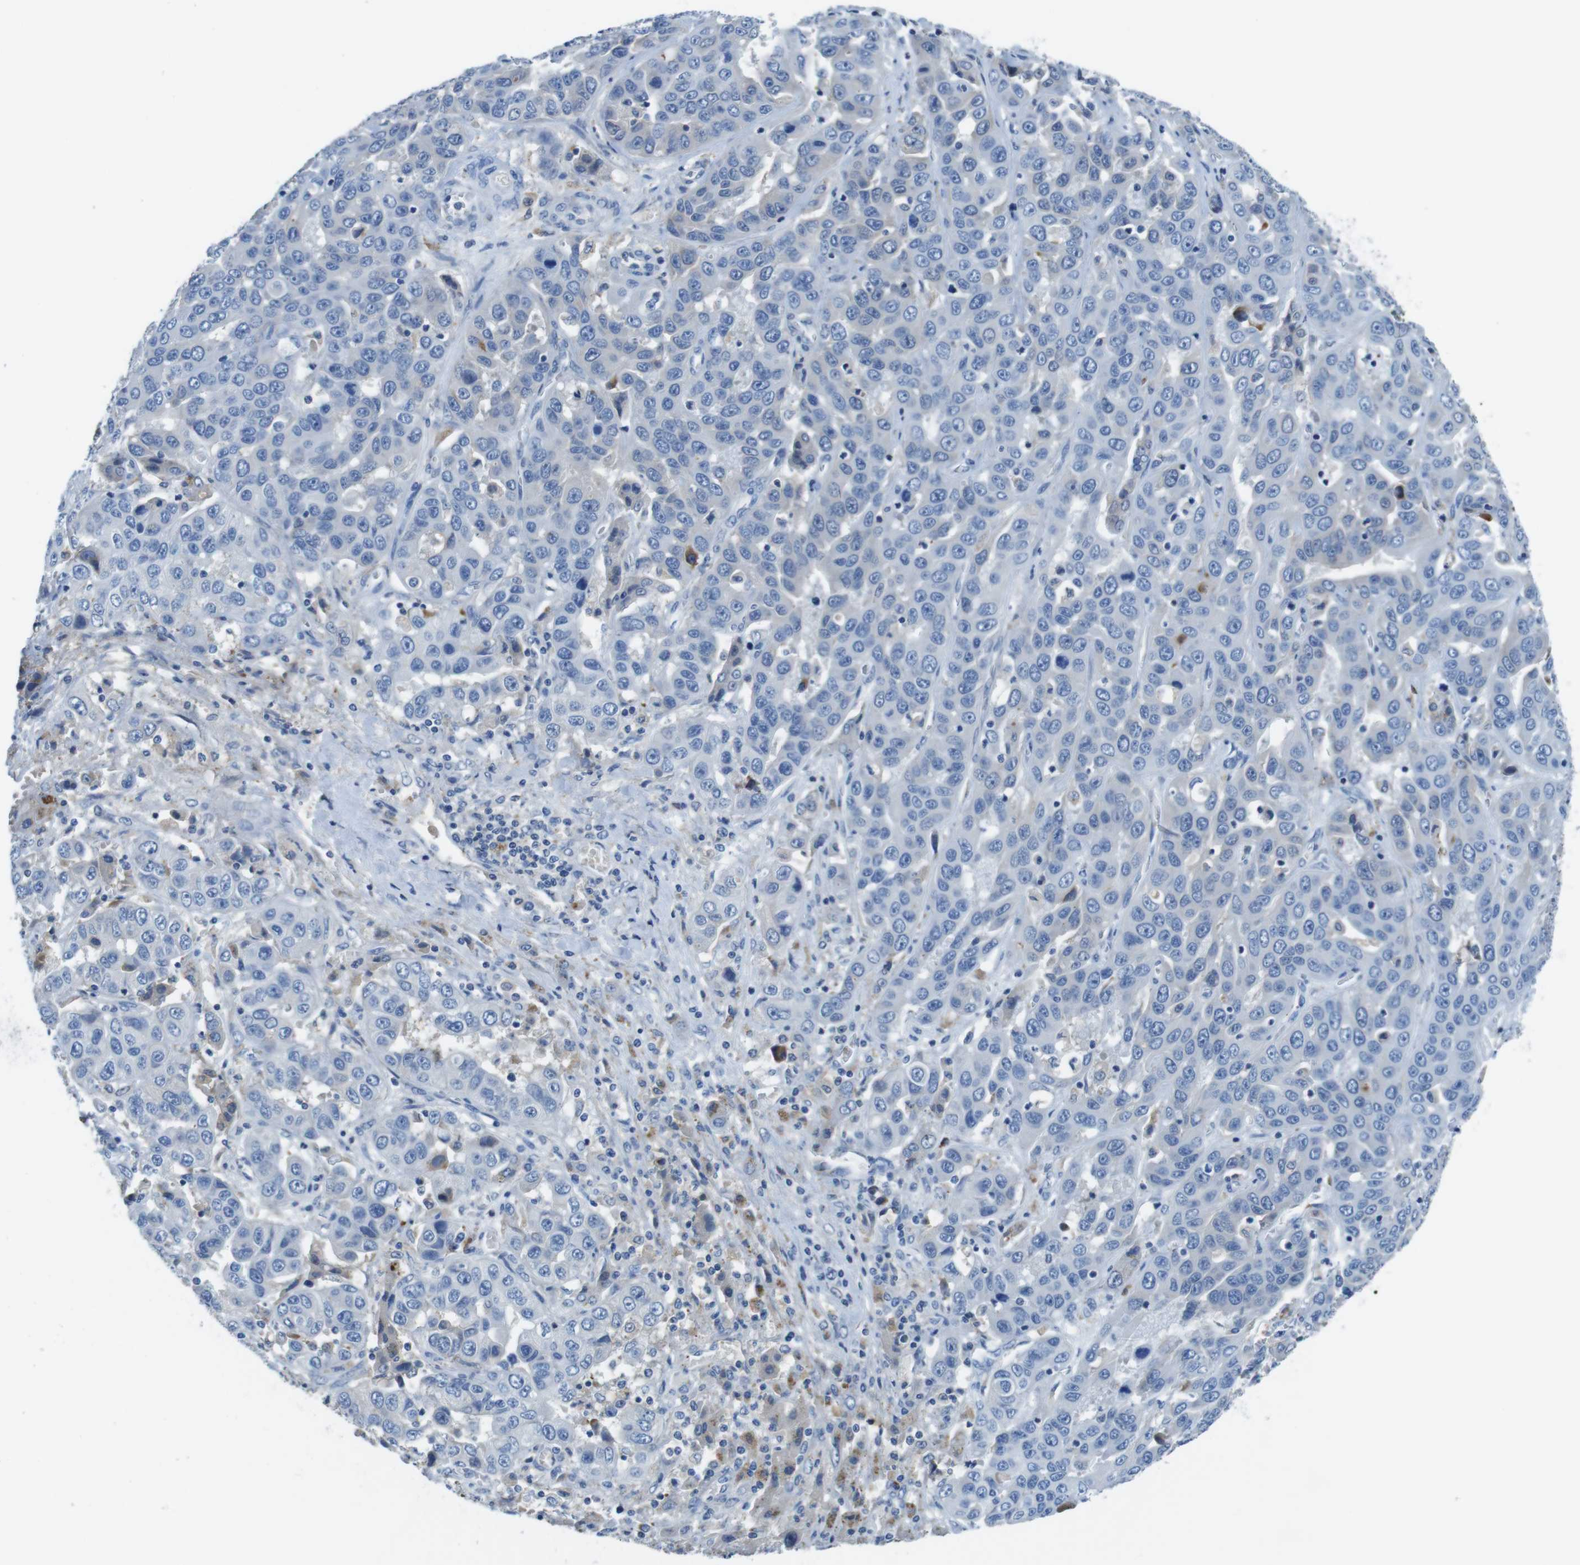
{"staining": {"intensity": "negative", "quantity": "none", "location": "none"}, "tissue": "liver cancer", "cell_type": "Tumor cells", "image_type": "cancer", "snomed": [{"axis": "morphology", "description": "Cholangiocarcinoma"}, {"axis": "topography", "description": "Liver"}], "caption": "High magnification brightfield microscopy of liver cancer stained with DAB (brown) and counterstained with hematoxylin (blue): tumor cells show no significant staining.", "gene": "TMPRSS15", "patient": {"sex": "female", "age": 52}}